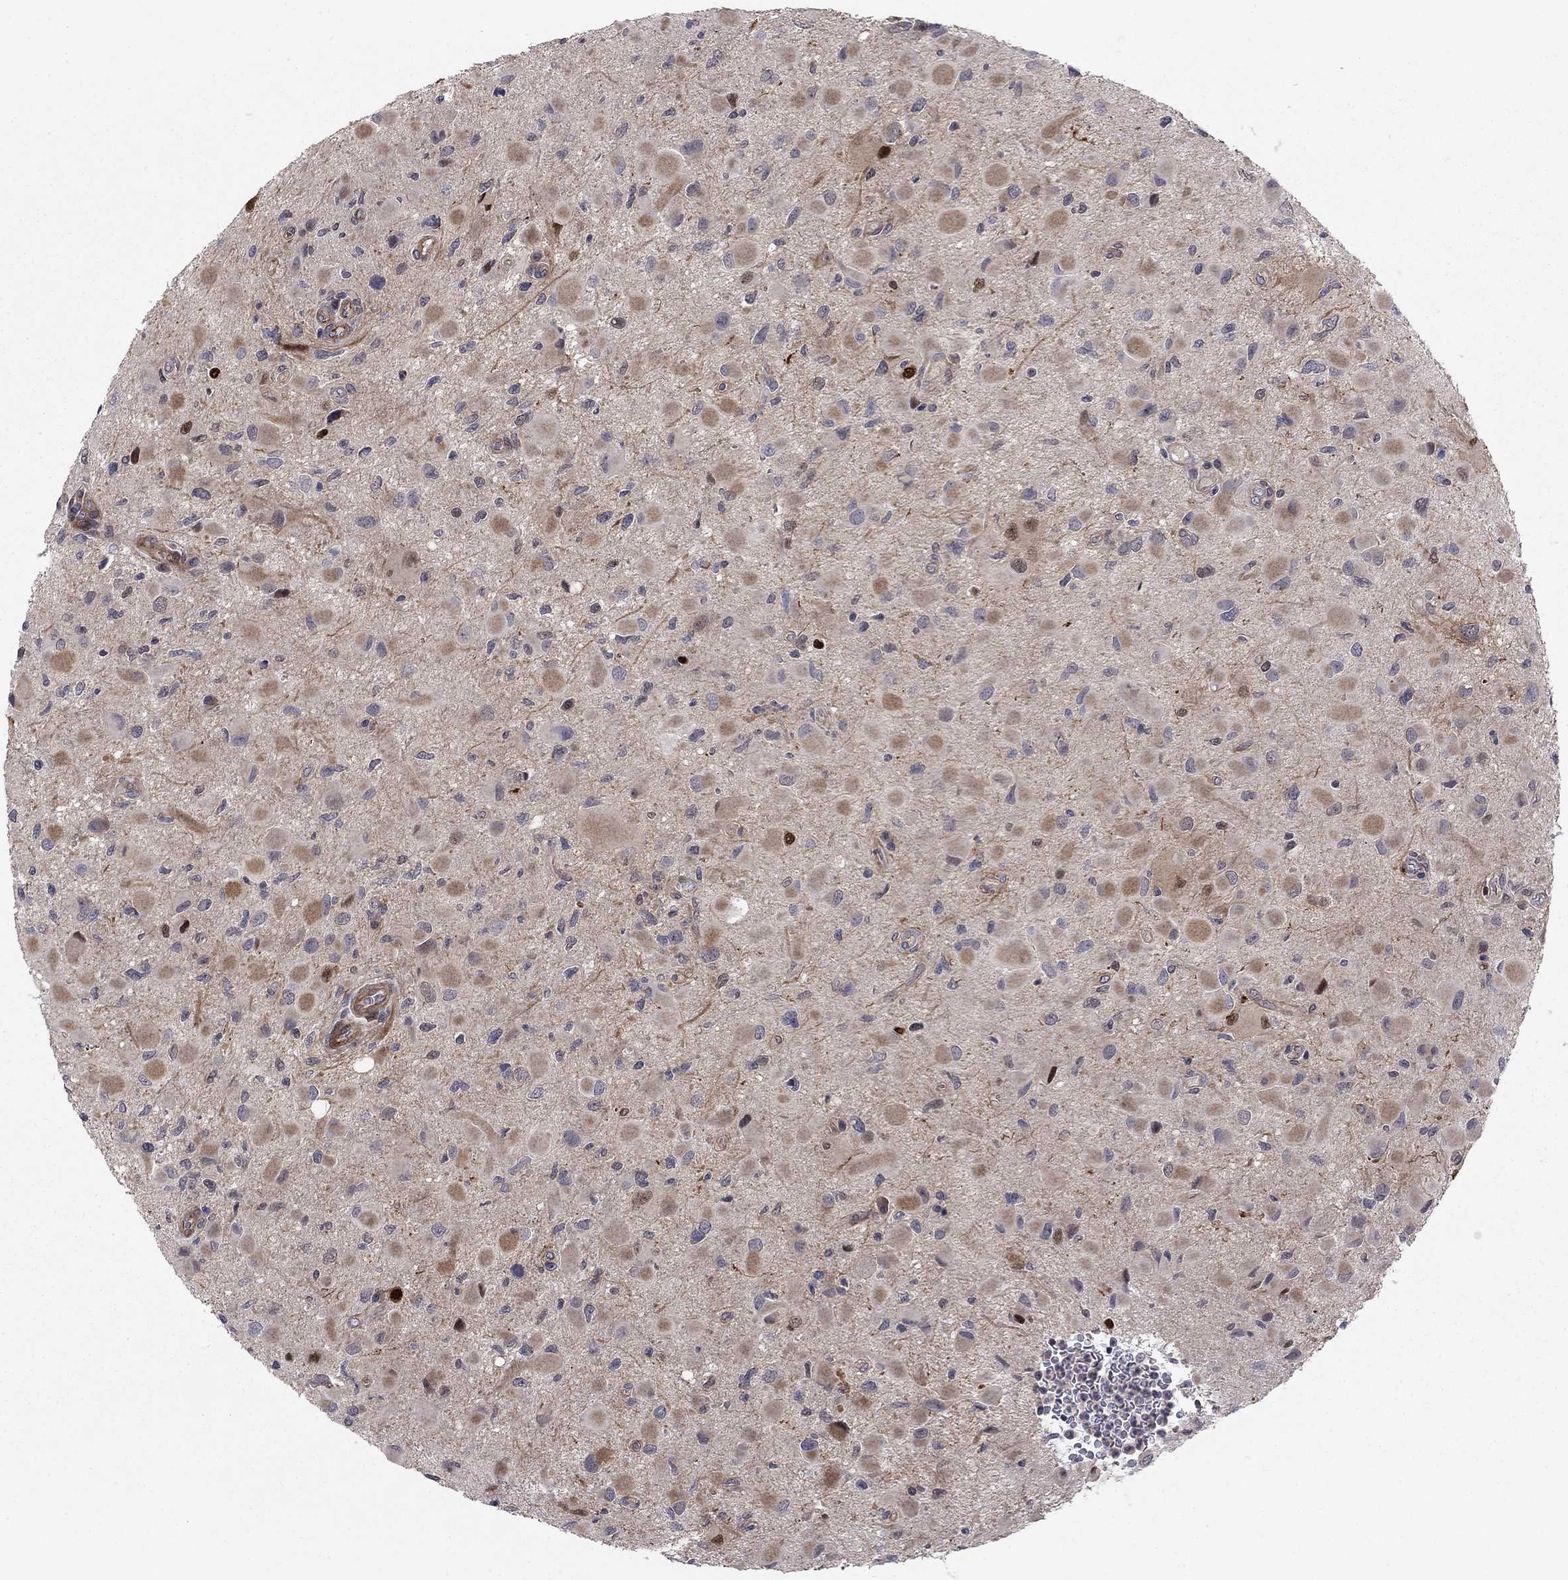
{"staining": {"intensity": "moderate", "quantity": "25%-75%", "location": "cytoplasmic/membranous,nuclear"}, "tissue": "glioma", "cell_type": "Tumor cells", "image_type": "cancer", "snomed": [{"axis": "morphology", "description": "Glioma, malignant, Low grade"}, {"axis": "topography", "description": "Brain"}], "caption": "This histopathology image exhibits glioma stained with immunohistochemistry (IHC) to label a protein in brown. The cytoplasmic/membranous and nuclear of tumor cells show moderate positivity for the protein. Nuclei are counter-stained blue.", "gene": "BCL11A", "patient": {"sex": "female", "age": 32}}